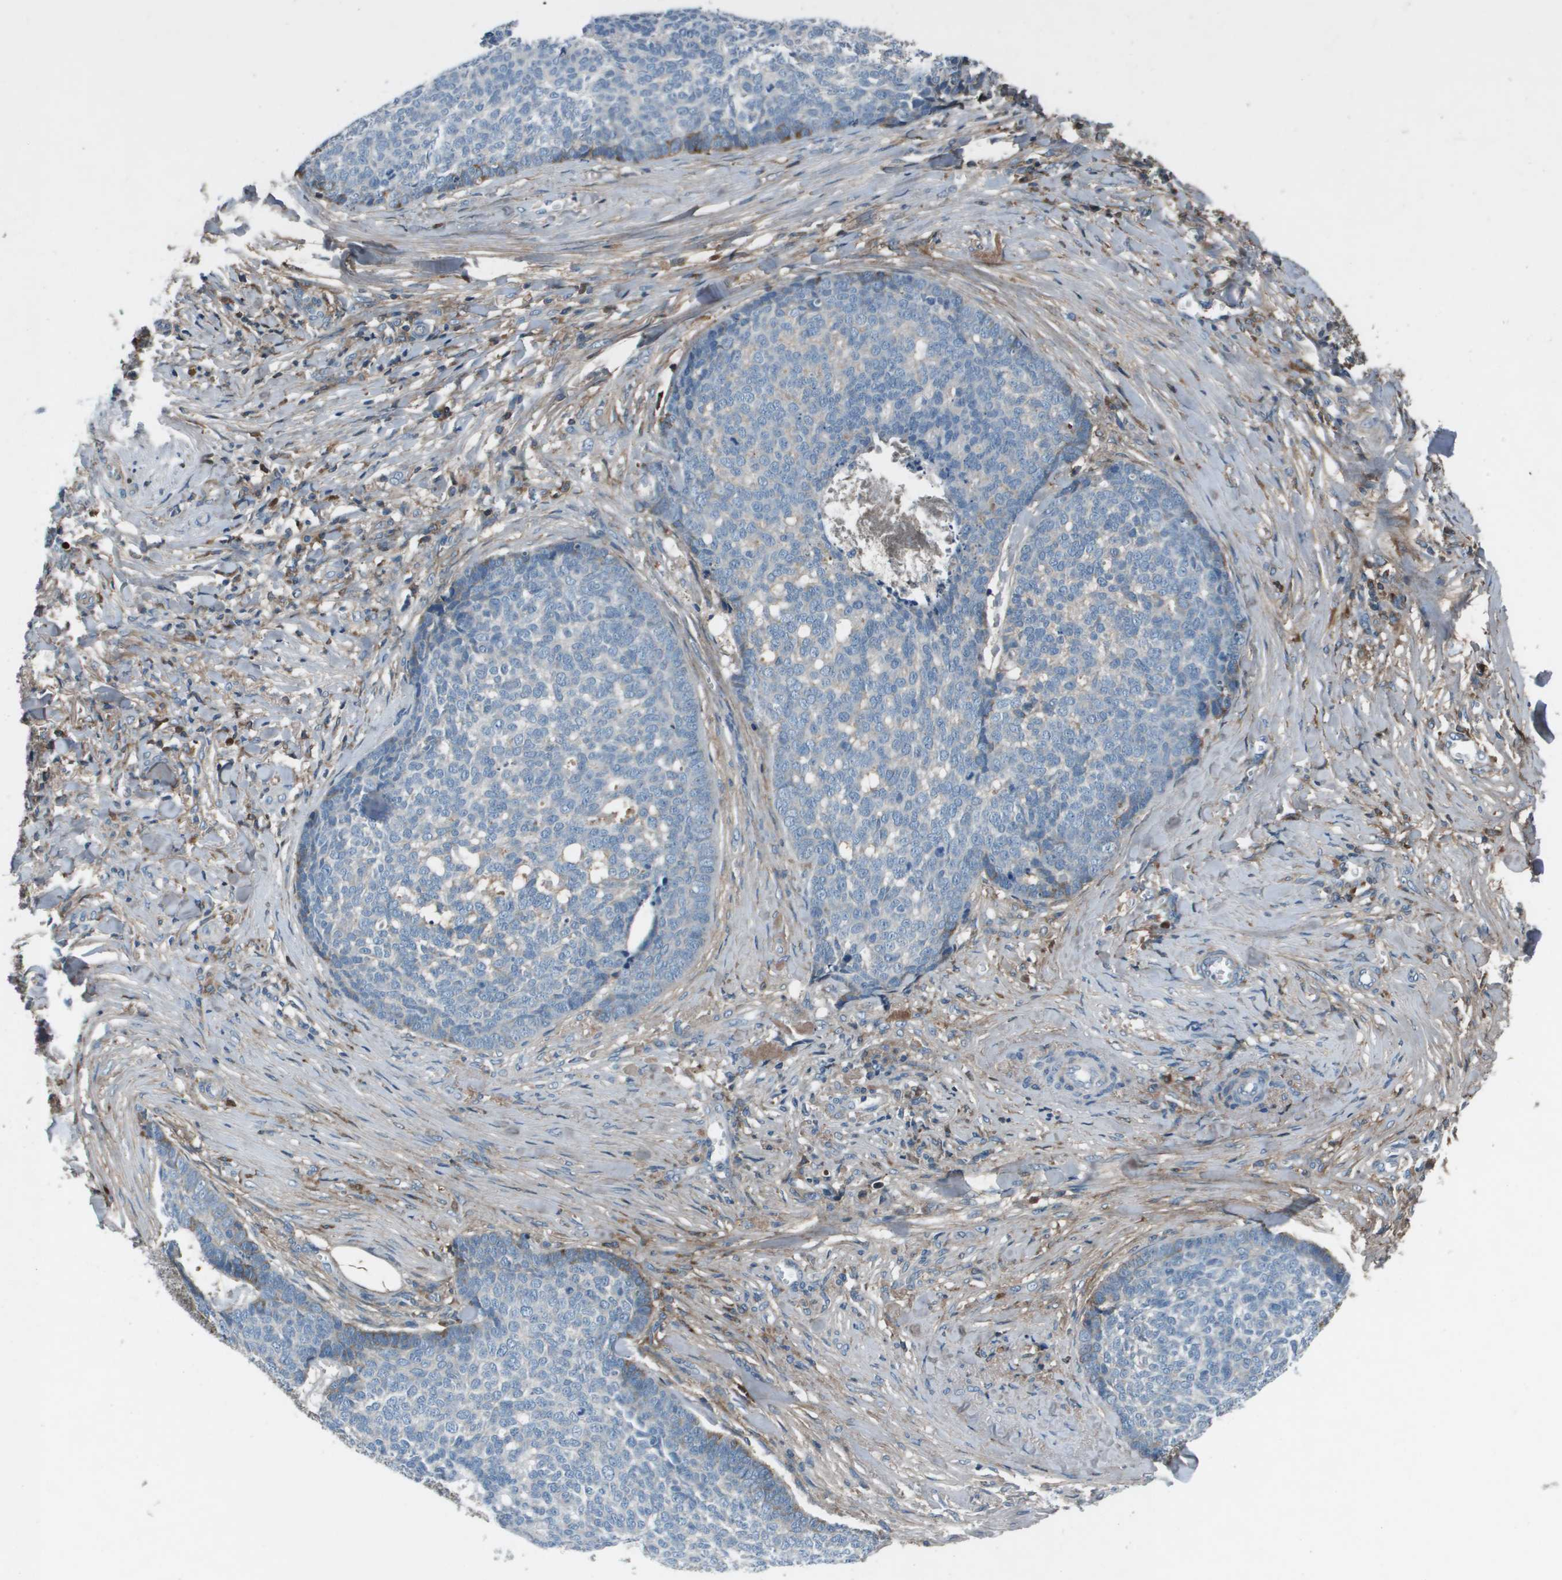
{"staining": {"intensity": "negative", "quantity": "none", "location": "none"}, "tissue": "skin cancer", "cell_type": "Tumor cells", "image_type": "cancer", "snomed": [{"axis": "morphology", "description": "Basal cell carcinoma"}, {"axis": "topography", "description": "Skin"}], "caption": "Immunohistochemistry histopathology image of skin basal cell carcinoma stained for a protein (brown), which shows no staining in tumor cells.", "gene": "PCOLCE", "patient": {"sex": "male", "age": 84}}